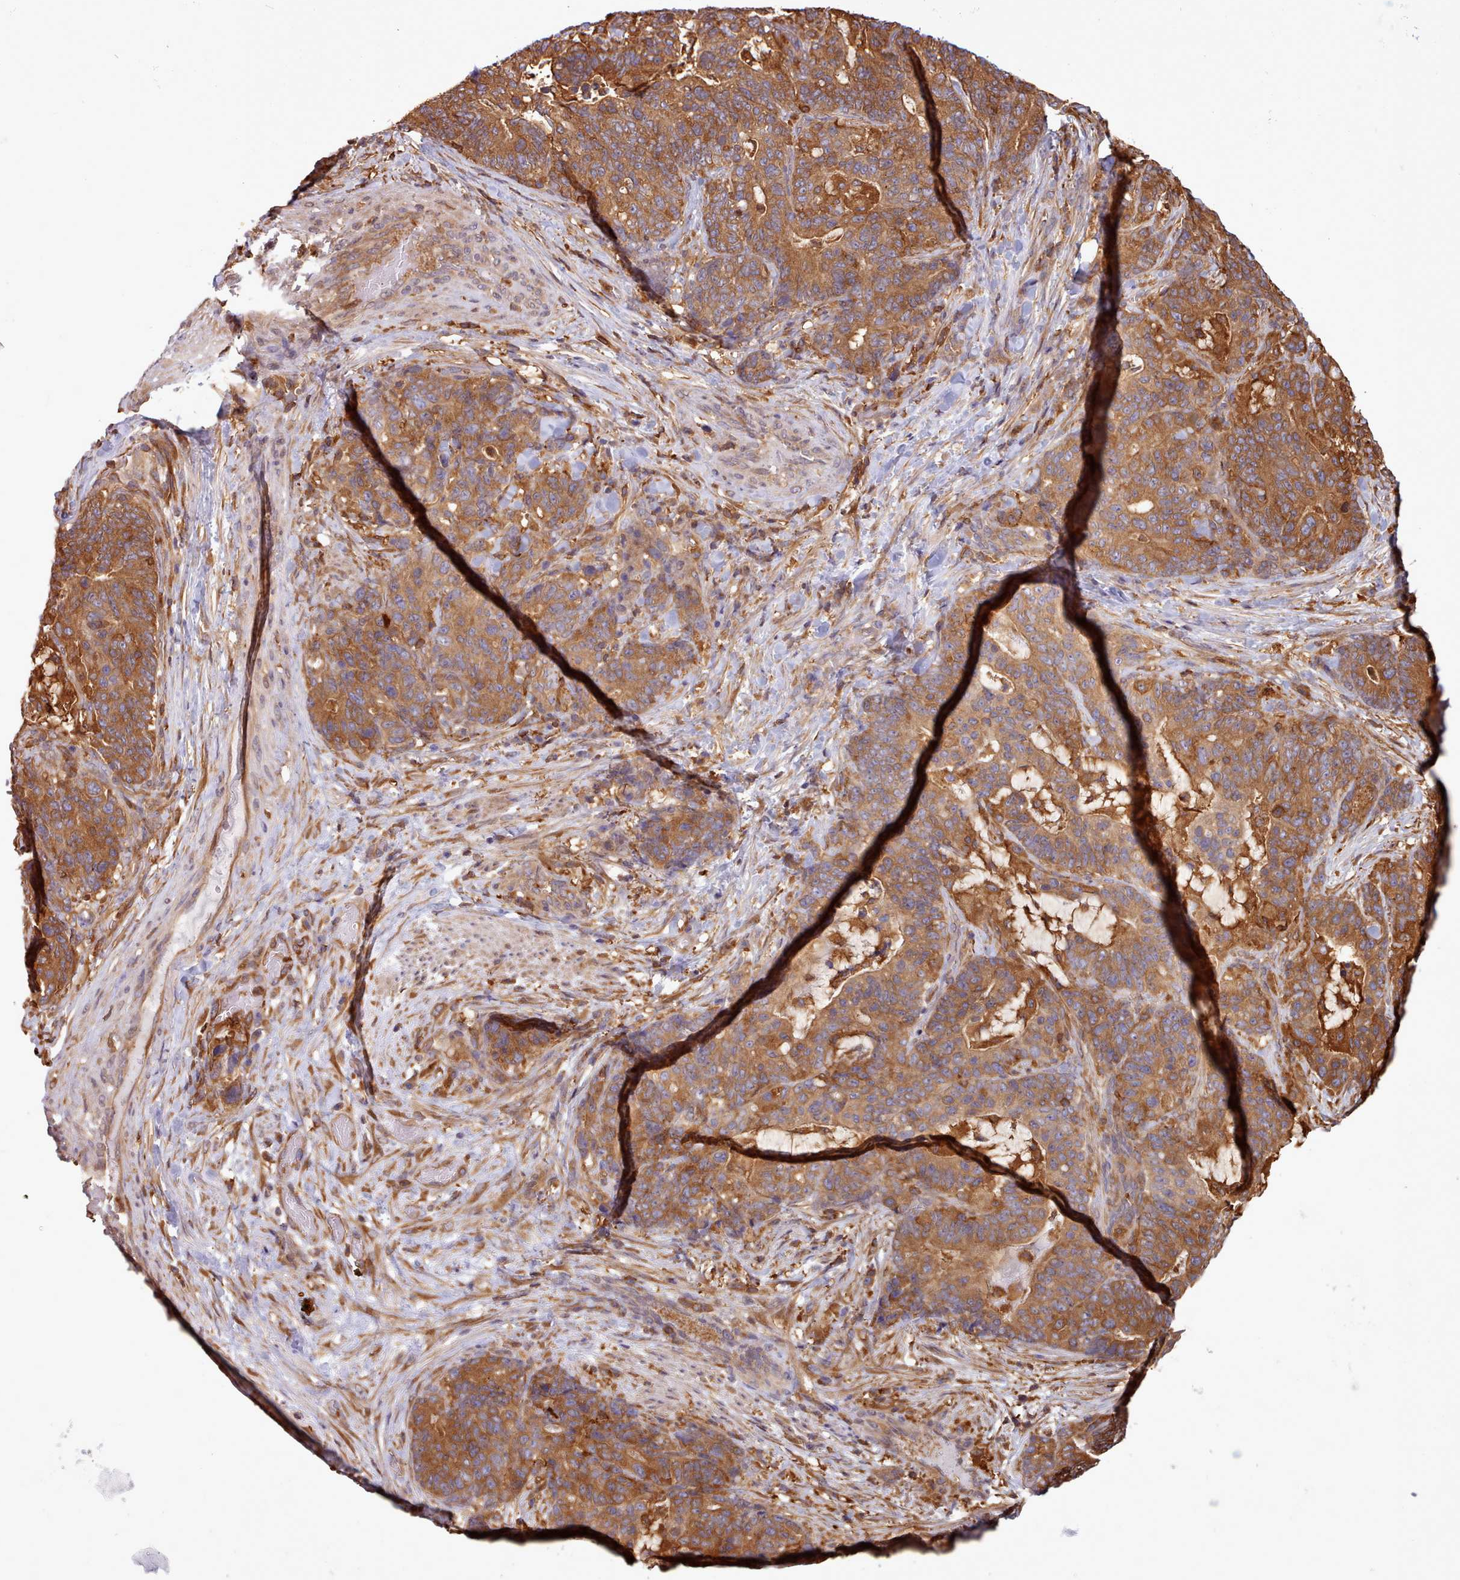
{"staining": {"intensity": "moderate", "quantity": ">75%", "location": "cytoplasmic/membranous"}, "tissue": "stomach cancer", "cell_type": "Tumor cells", "image_type": "cancer", "snomed": [{"axis": "morphology", "description": "Normal tissue, NOS"}, {"axis": "morphology", "description": "Adenocarcinoma, NOS"}, {"axis": "topography", "description": "Stomach"}], "caption": "Immunohistochemical staining of human adenocarcinoma (stomach) displays medium levels of moderate cytoplasmic/membranous protein expression in about >75% of tumor cells.", "gene": "SLC4A9", "patient": {"sex": "female", "age": 64}}